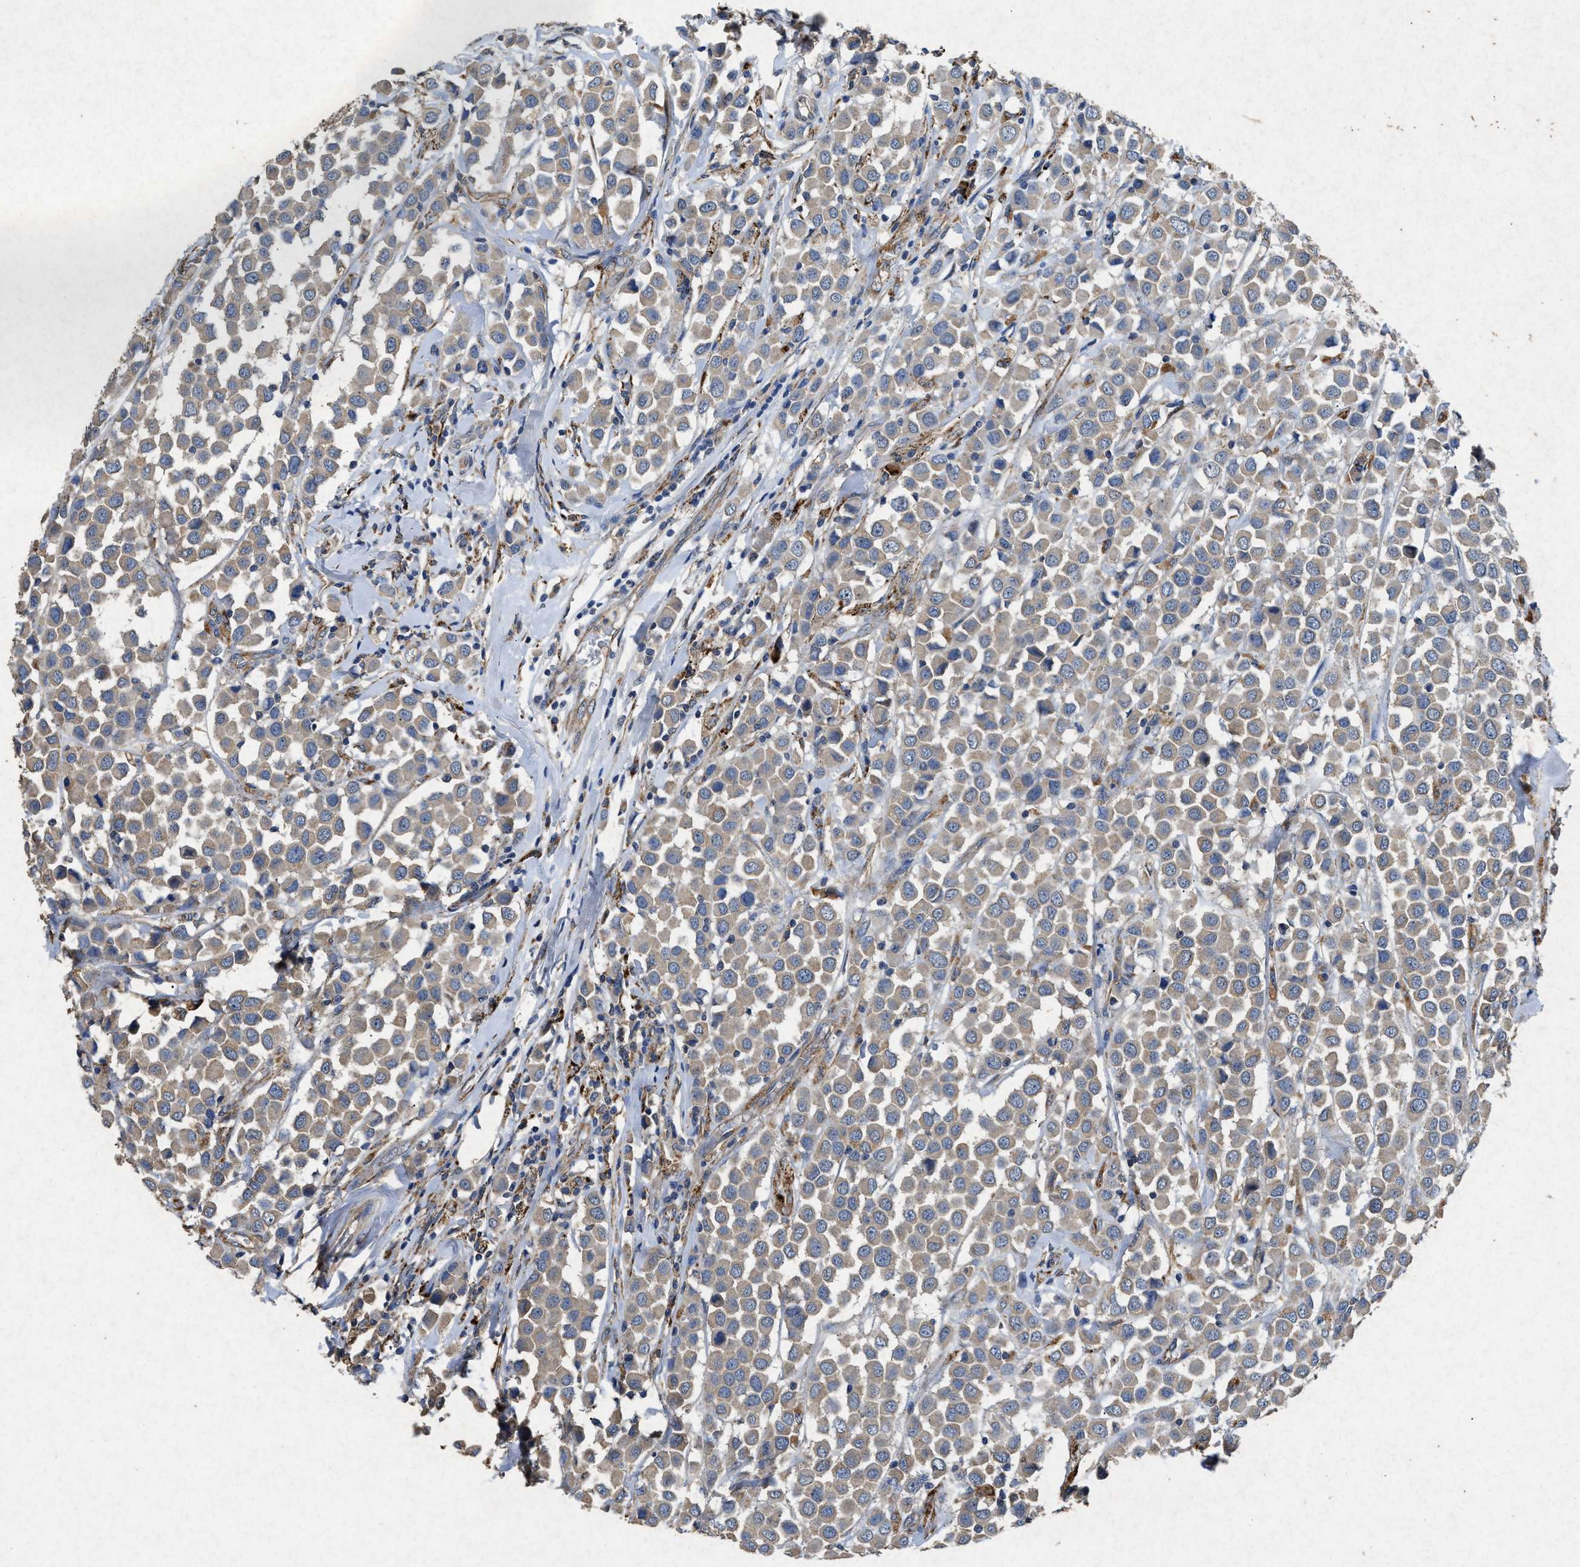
{"staining": {"intensity": "weak", "quantity": ">75%", "location": "cytoplasmic/membranous"}, "tissue": "breast cancer", "cell_type": "Tumor cells", "image_type": "cancer", "snomed": [{"axis": "morphology", "description": "Duct carcinoma"}, {"axis": "topography", "description": "Breast"}], "caption": "Immunohistochemistry (IHC) staining of breast cancer, which demonstrates low levels of weak cytoplasmic/membranous expression in approximately >75% of tumor cells indicating weak cytoplasmic/membranous protein expression. The staining was performed using DAB (3,3'-diaminobenzidine) (brown) for protein detection and nuclei were counterstained in hematoxylin (blue).", "gene": "CDK15", "patient": {"sex": "female", "age": 61}}